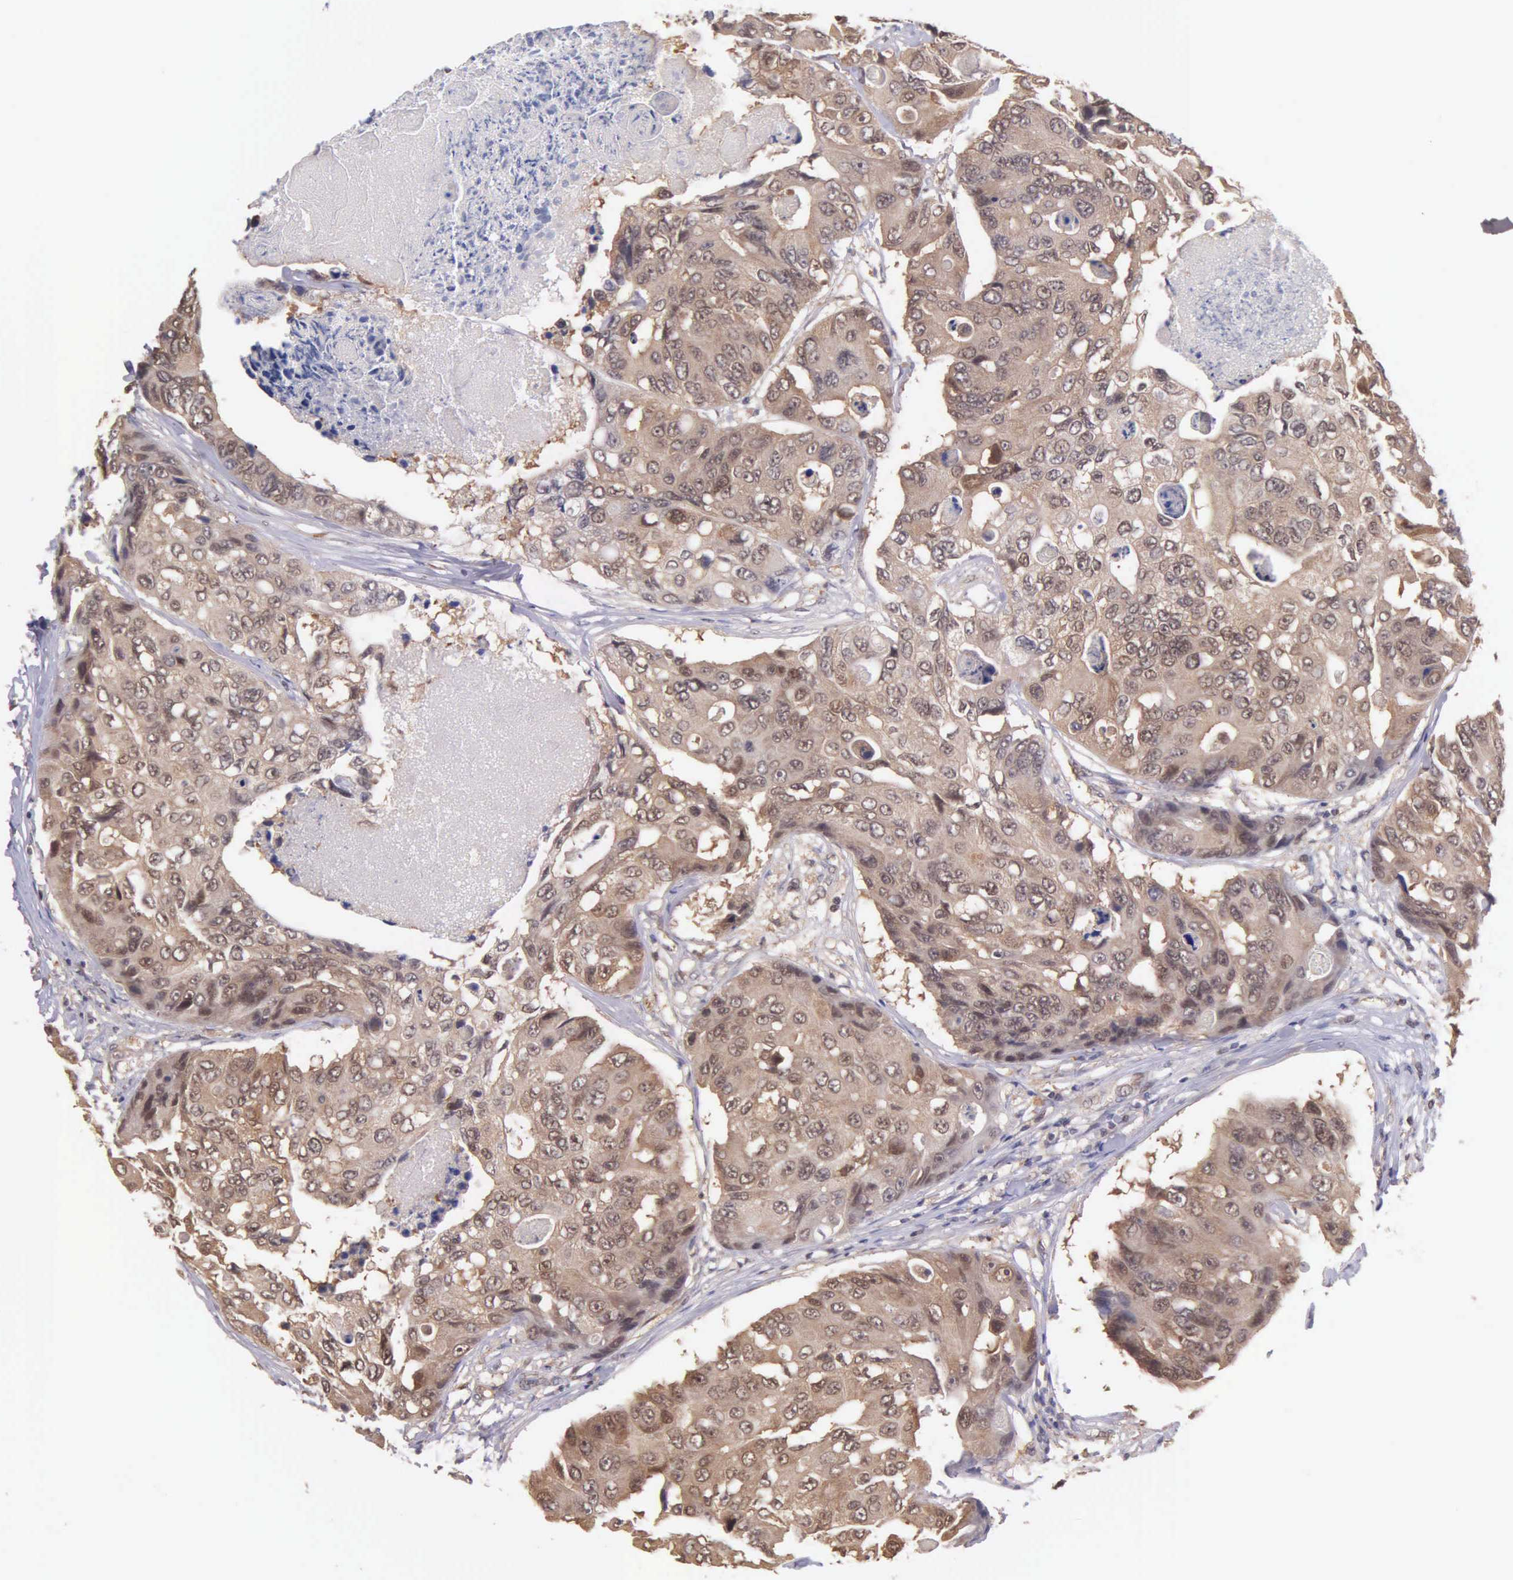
{"staining": {"intensity": "moderate", "quantity": ">75%", "location": "cytoplasmic/membranous"}, "tissue": "colorectal cancer", "cell_type": "Tumor cells", "image_type": "cancer", "snomed": [{"axis": "morphology", "description": "Adenocarcinoma, NOS"}, {"axis": "topography", "description": "Colon"}], "caption": "Brown immunohistochemical staining in colorectal cancer exhibits moderate cytoplasmic/membranous expression in about >75% of tumor cells.", "gene": "BID", "patient": {"sex": "female", "age": 86}}